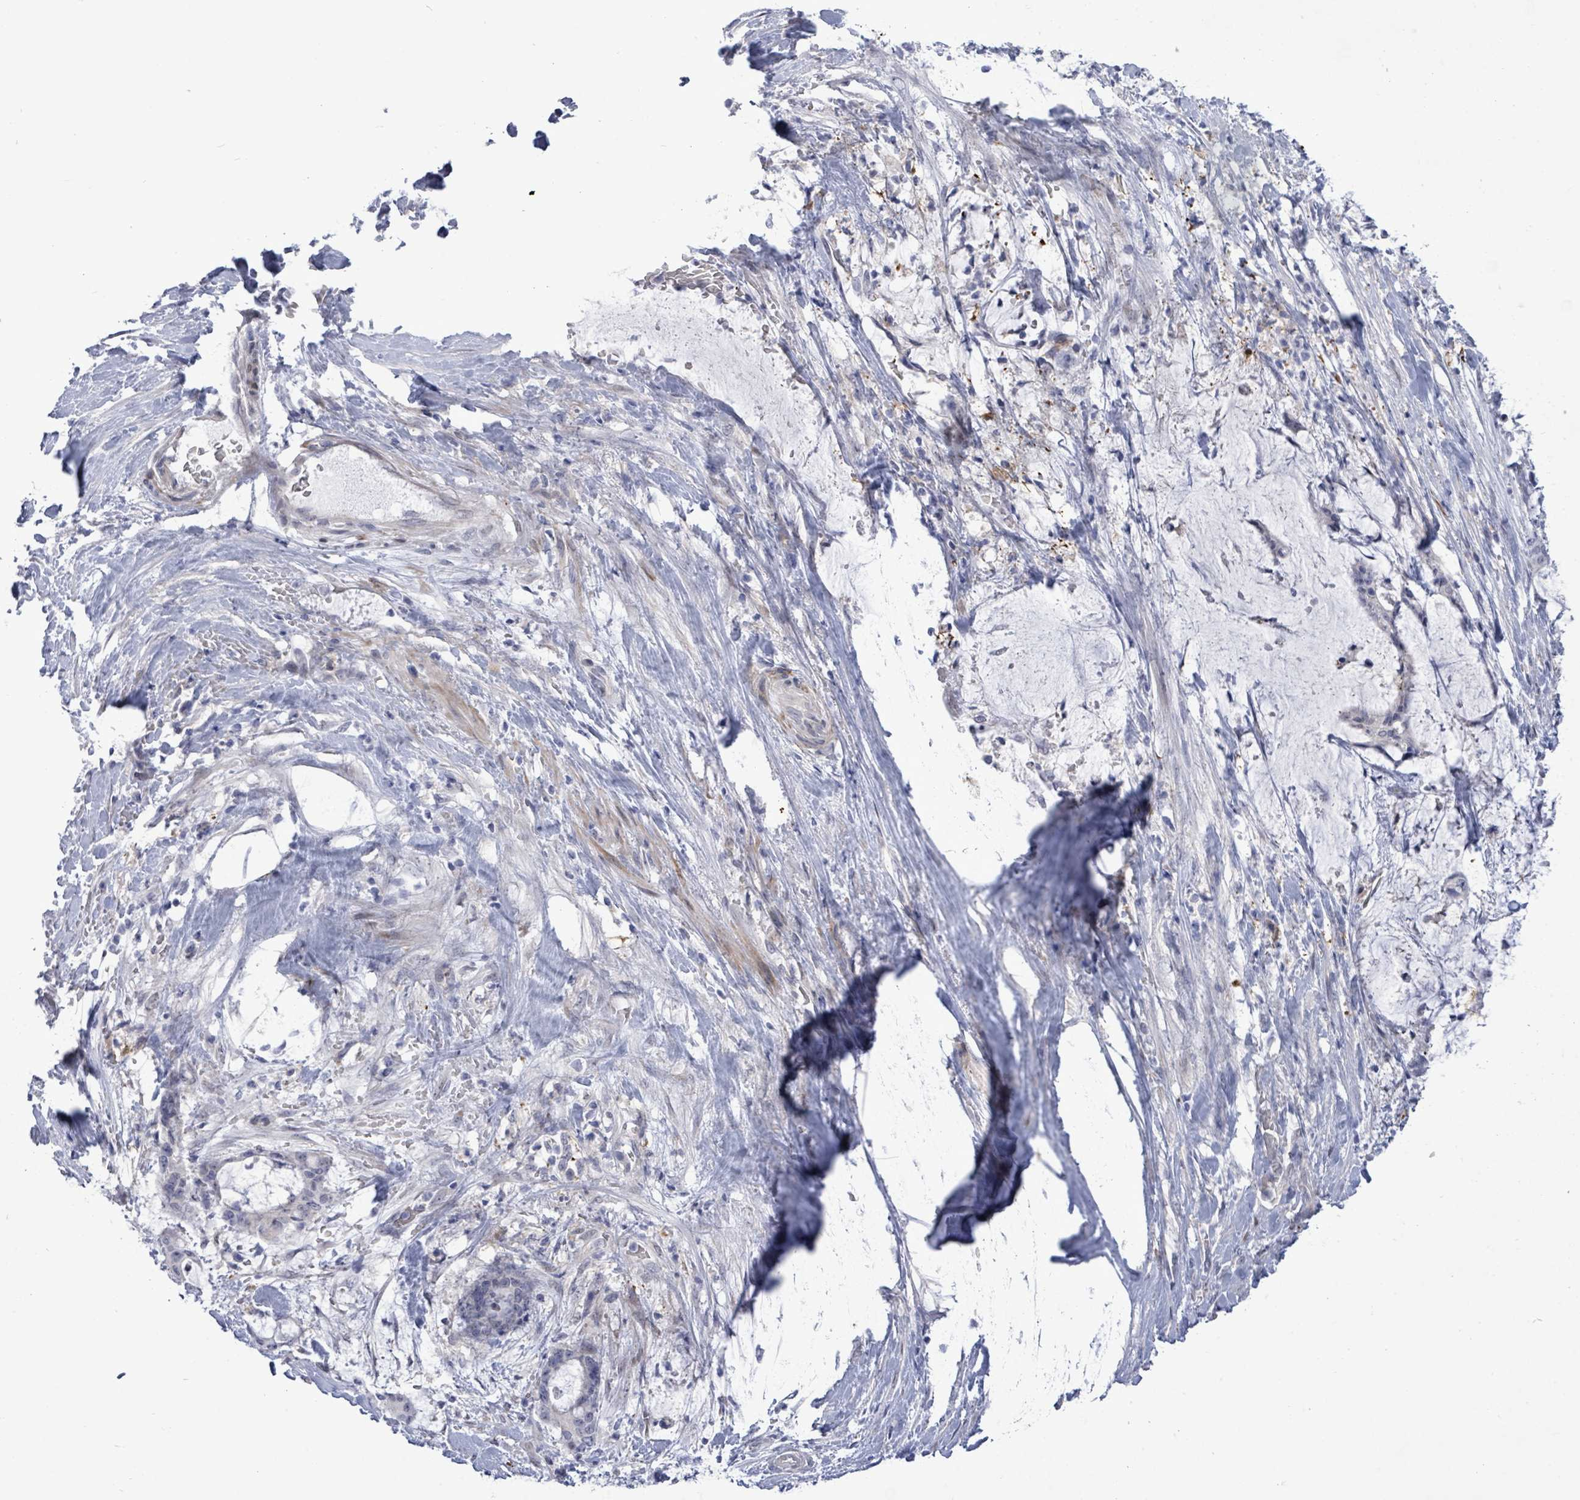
{"staining": {"intensity": "negative", "quantity": "none", "location": "none"}, "tissue": "liver cancer", "cell_type": "Tumor cells", "image_type": "cancer", "snomed": [{"axis": "morphology", "description": "Normal tissue, NOS"}, {"axis": "morphology", "description": "Cholangiocarcinoma"}, {"axis": "topography", "description": "Liver"}, {"axis": "topography", "description": "Peripheral nerve tissue"}], "caption": "The histopathology image exhibits no staining of tumor cells in liver cholangiocarcinoma. Nuclei are stained in blue.", "gene": "CT45A5", "patient": {"sex": "female", "age": 73}}